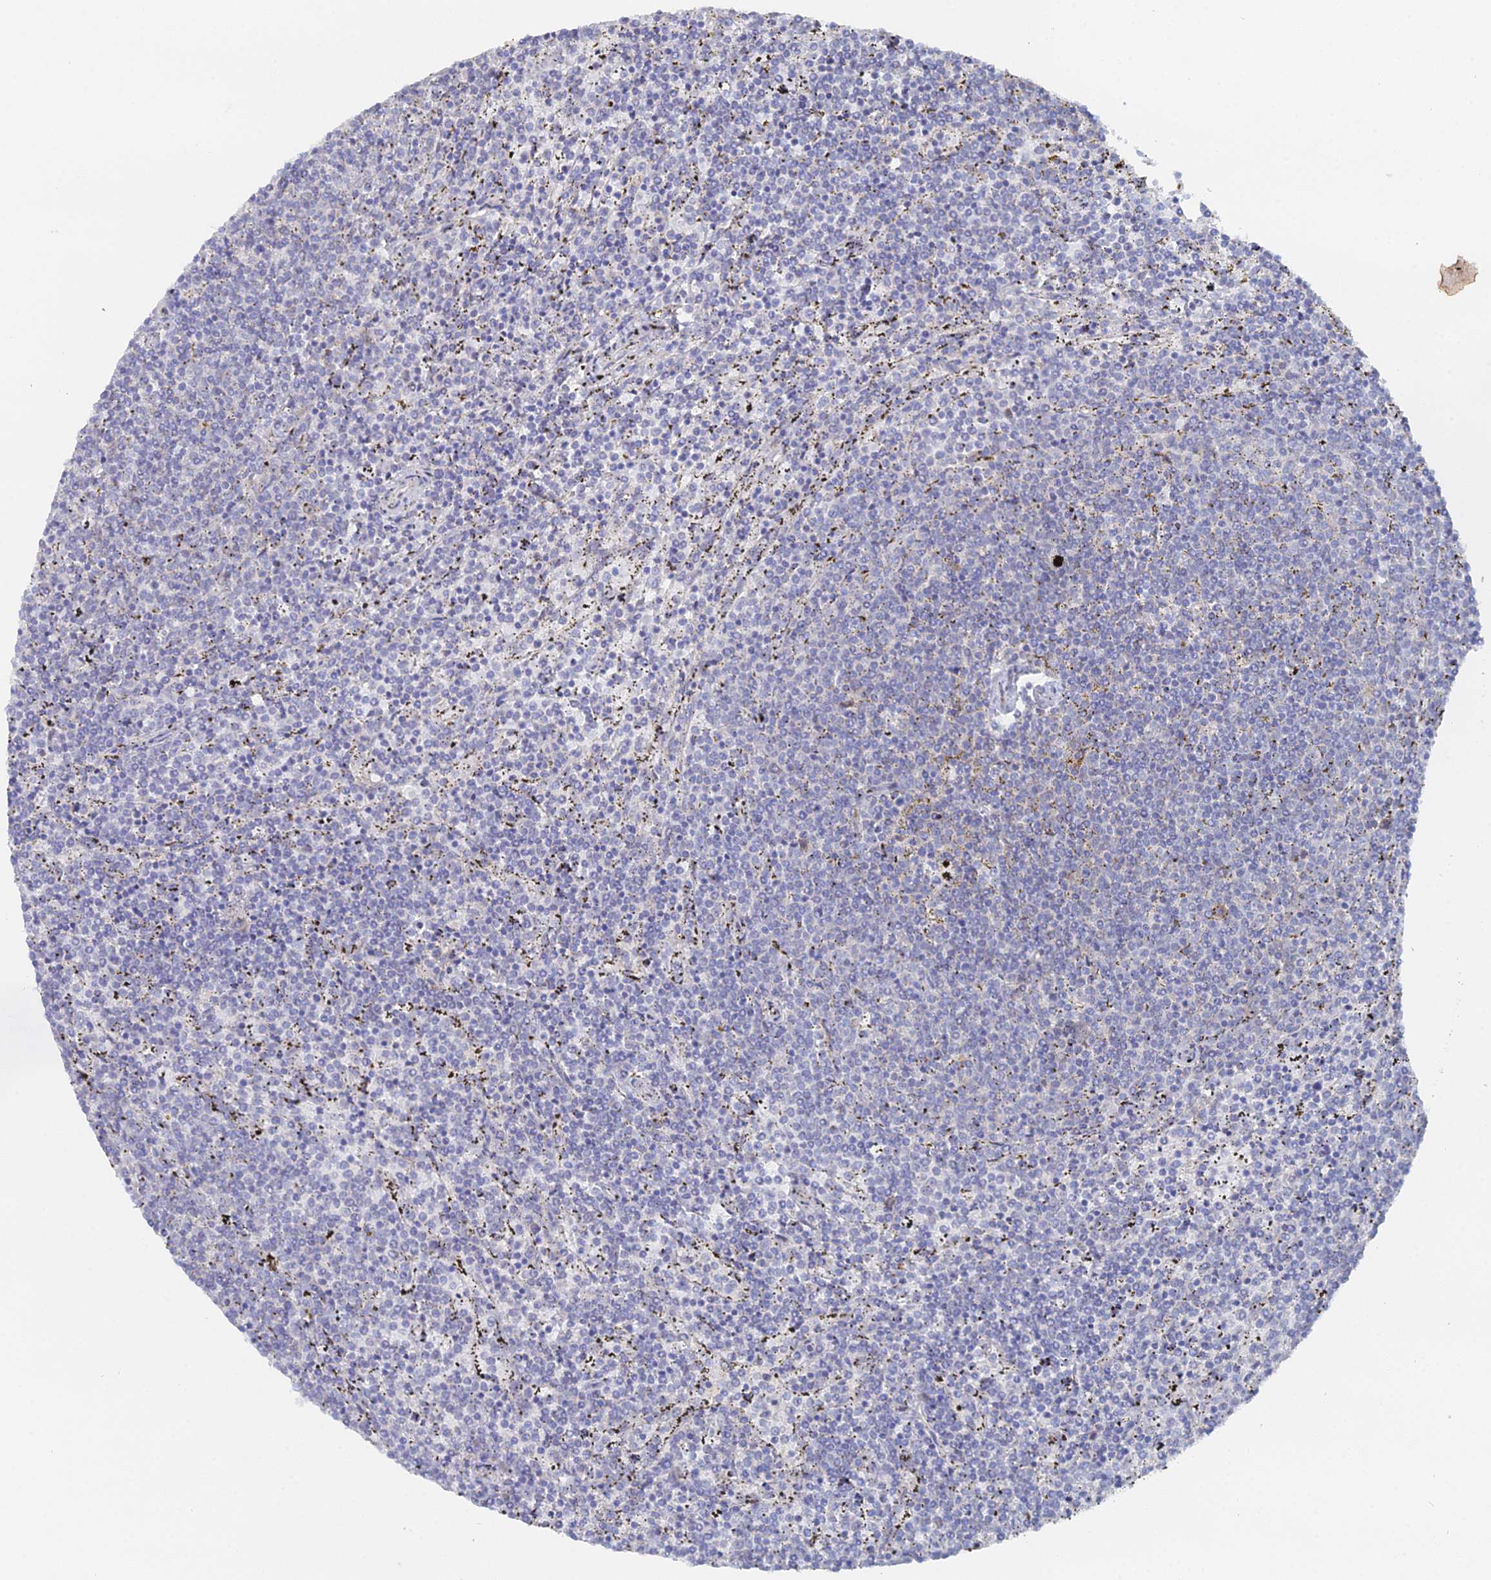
{"staining": {"intensity": "negative", "quantity": "none", "location": "none"}, "tissue": "lymphoma", "cell_type": "Tumor cells", "image_type": "cancer", "snomed": [{"axis": "morphology", "description": "Malignant lymphoma, non-Hodgkin's type, Low grade"}, {"axis": "topography", "description": "Spleen"}], "caption": "Tumor cells show no significant expression in malignant lymphoma, non-Hodgkin's type (low-grade).", "gene": "THAP4", "patient": {"sex": "female", "age": 50}}